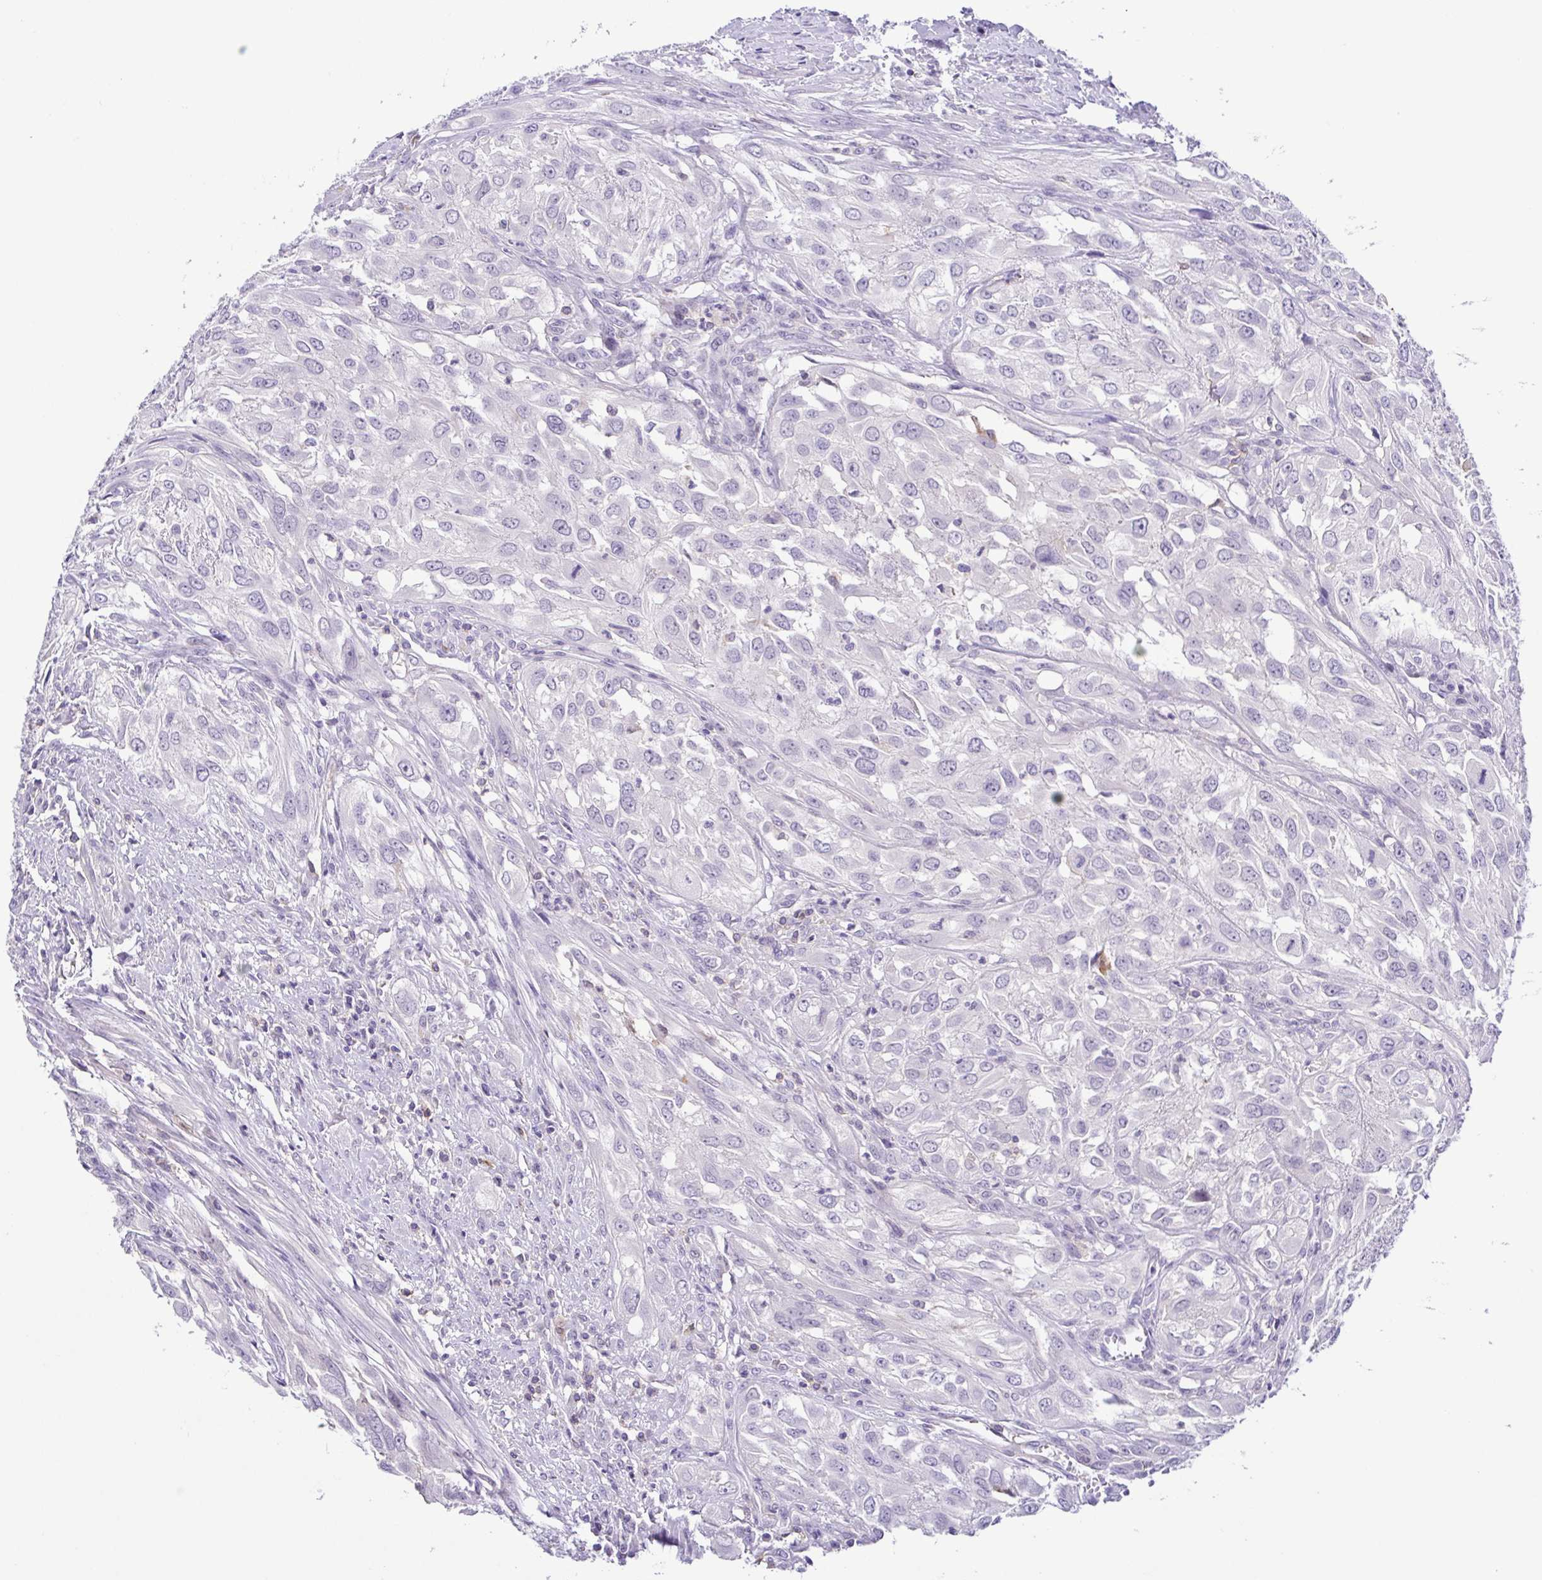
{"staining": {"intensity": "negative", "quantity": "none", "location": "none"}, "tissue": "urothelial cancer", "cell_type": "Tumor cells", "image_type": "cancer", "snomed": [{"axis": "morphology", "description": "Urothelial carcinoma, High grade"}, {"axis": "topography", "description": "Urinary bladder"}], "caption": "The IHC photomicrograph has no significant staining in tumor cells of urothelial cancer tissue.", "gene": "TERT", "patient": {"sex": "male", "age": 67}}